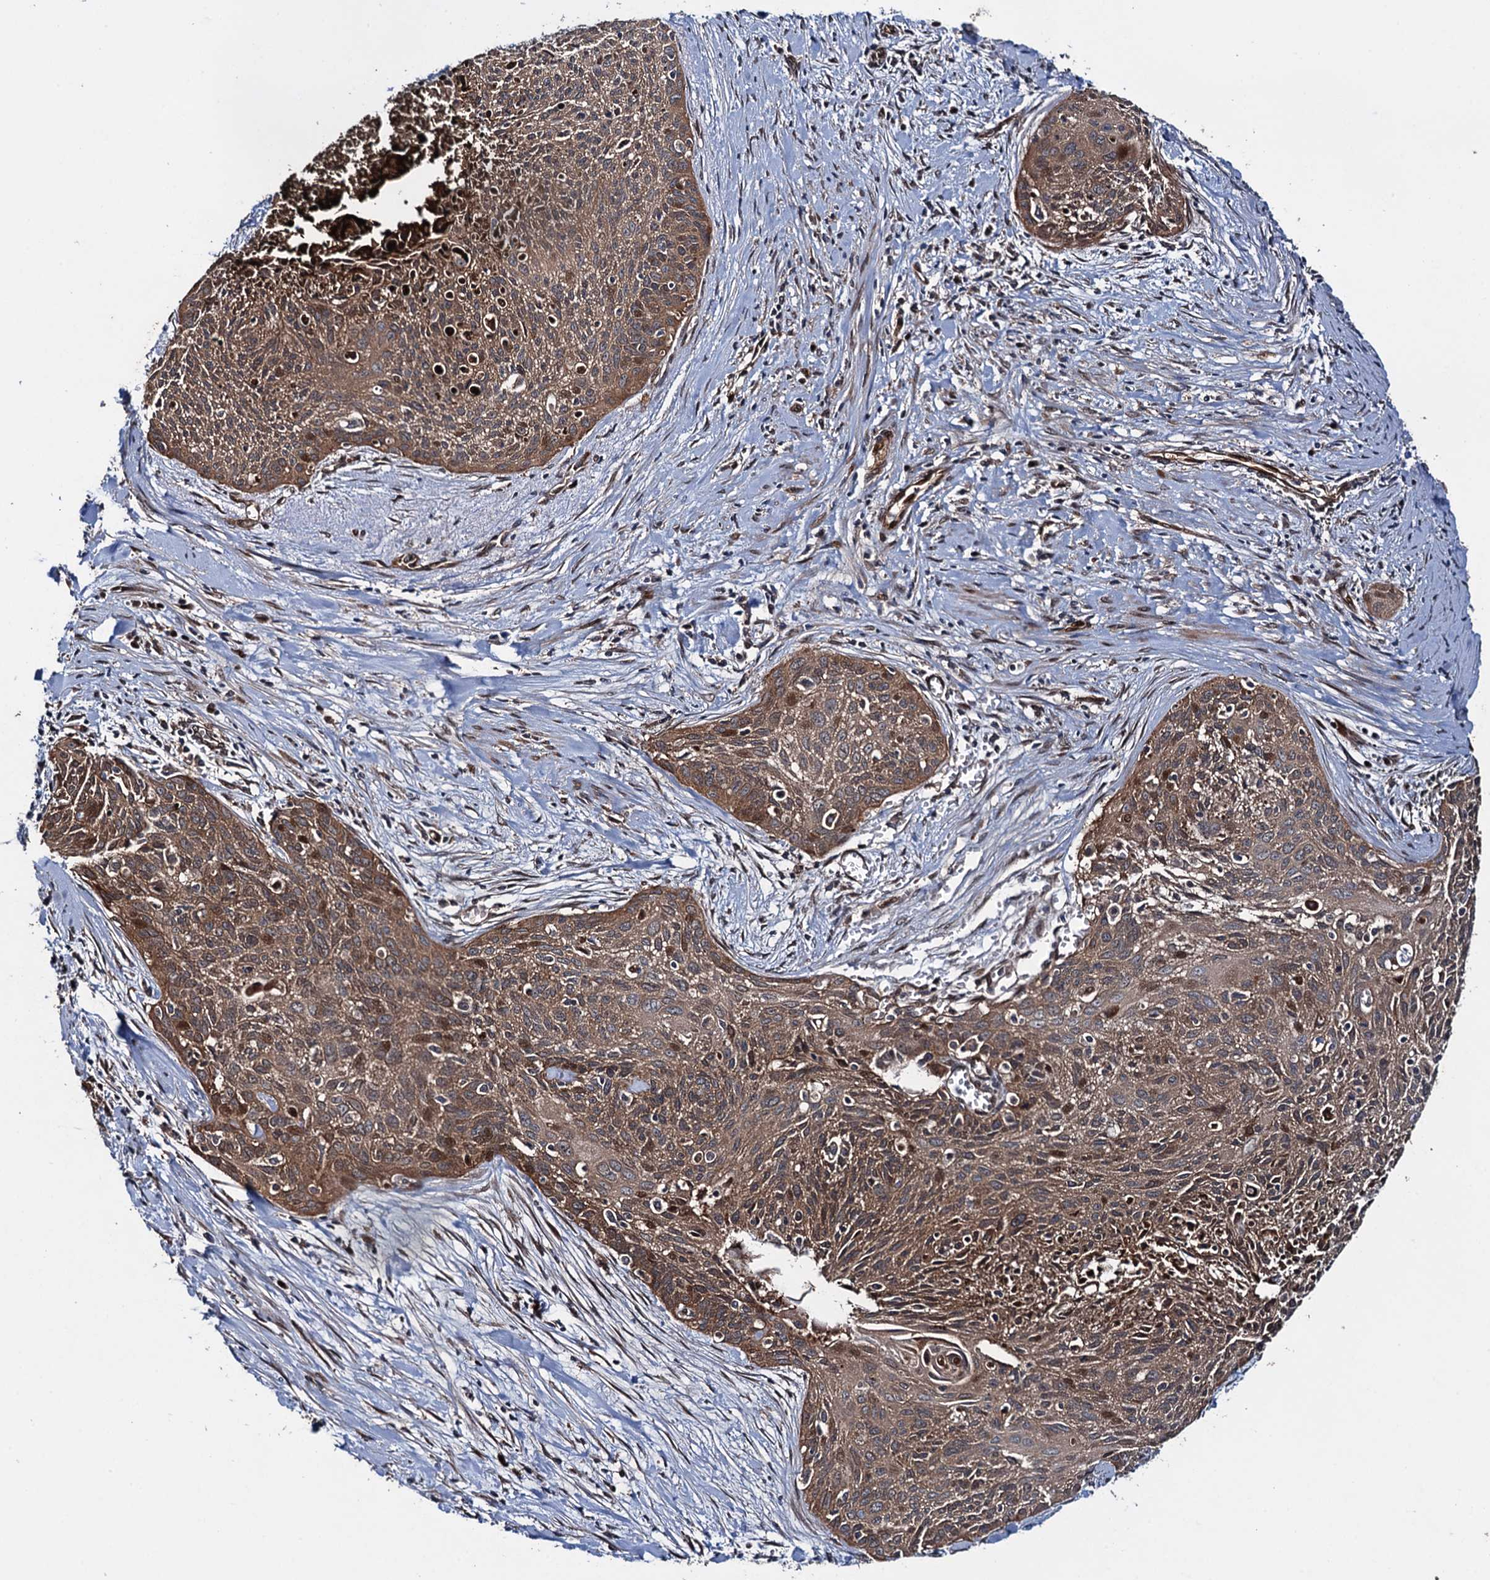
{"staining": {"intensity": "strong", "quantity": ">75%", "location": "cytoplasmic/membranous,nuclear"}, "tissue": "cervical cancer", "cell_type": "Tumor cells", "image_type": "cancer", "snomed": [{"axis": "morphology", "description": "Squamous cell carcinoma, NOS"}, {"axis": "topography", "description": "Cervix"}], "caption": "Protein expression analysis of squamous cell carcinoma (cervical) exhibits strong cytoplasmic/membranous and nuclear staining in approximately >75% of tumor cells.", "gene": "RHOBTB1", "patient": {"sex": "female", "age": 55}}